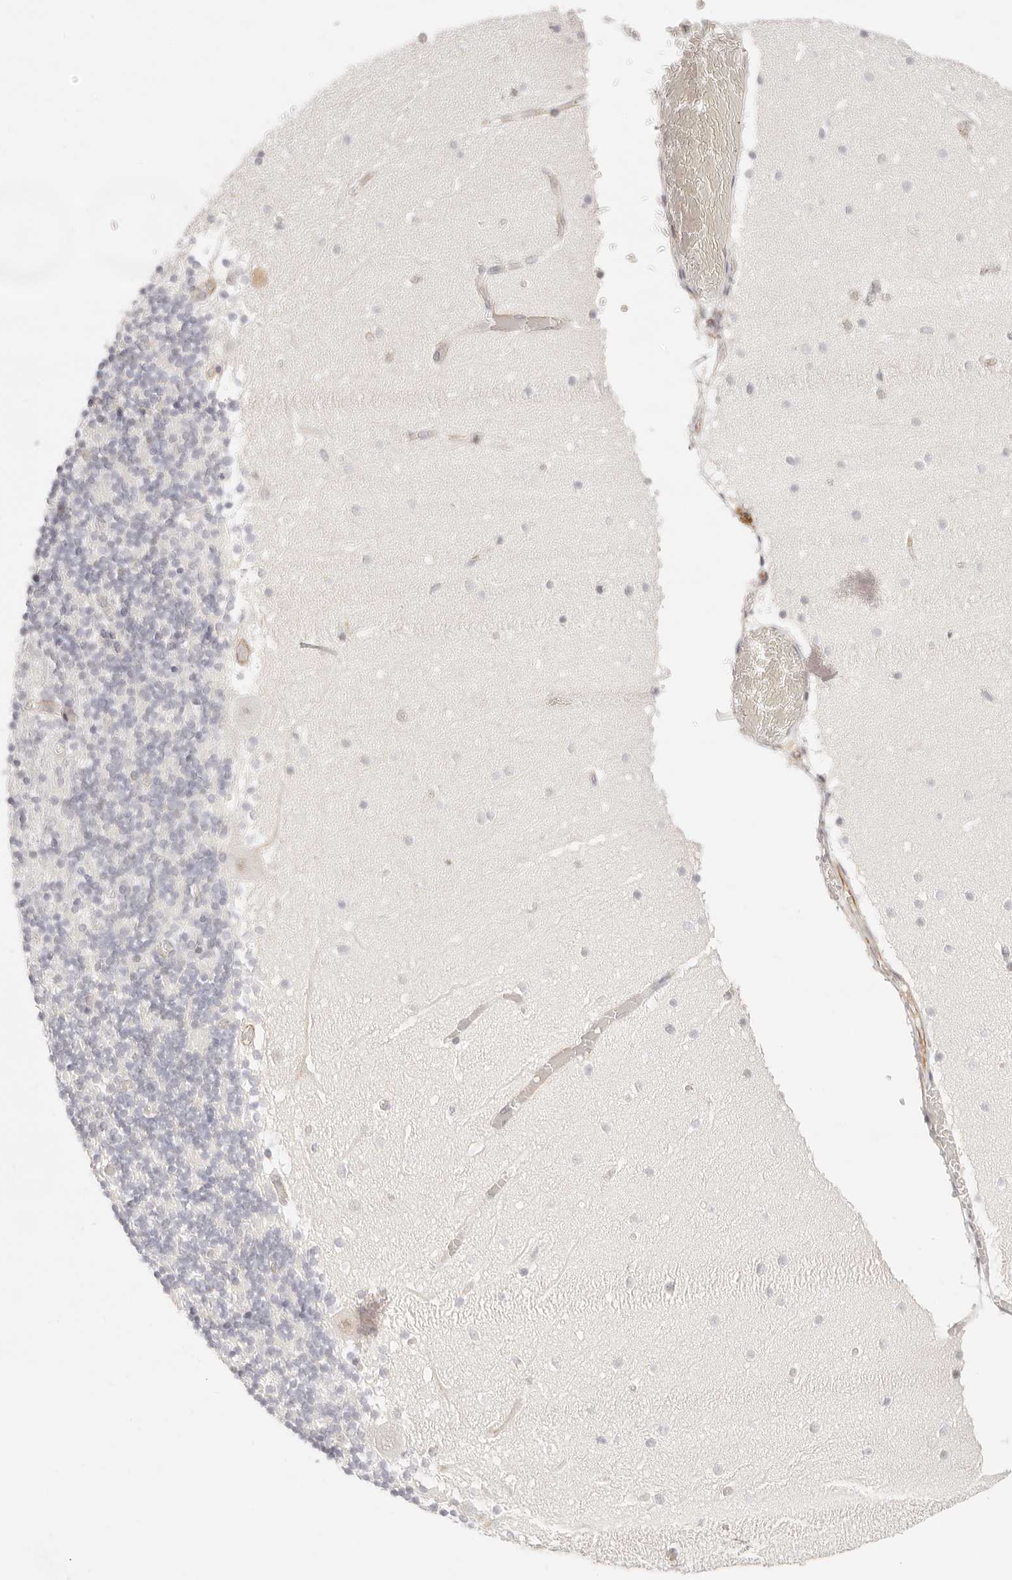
{"staining": {"intensity": "negative", "quantity": "none", "location": "none"}, "tissue": "cerebellum", "cell_type": "Cells in granular layer", "image_type": "normal", "snomed": [{"axis": "morphology", "description": "Normal tissue, NOS"}, {"axis": "topography", "description": "Cerebellum"}], "caption": "Cells in granular layer are negative for brown protein staining in benign cerebellum. The staining is performed using DAB (3,3'-diaminobenzidine) brown chromogen with nuclei counter-stained in using hematoxylin.", "gene": "ZC3H11A", "patient": {"sex": "female", "age": 28}}